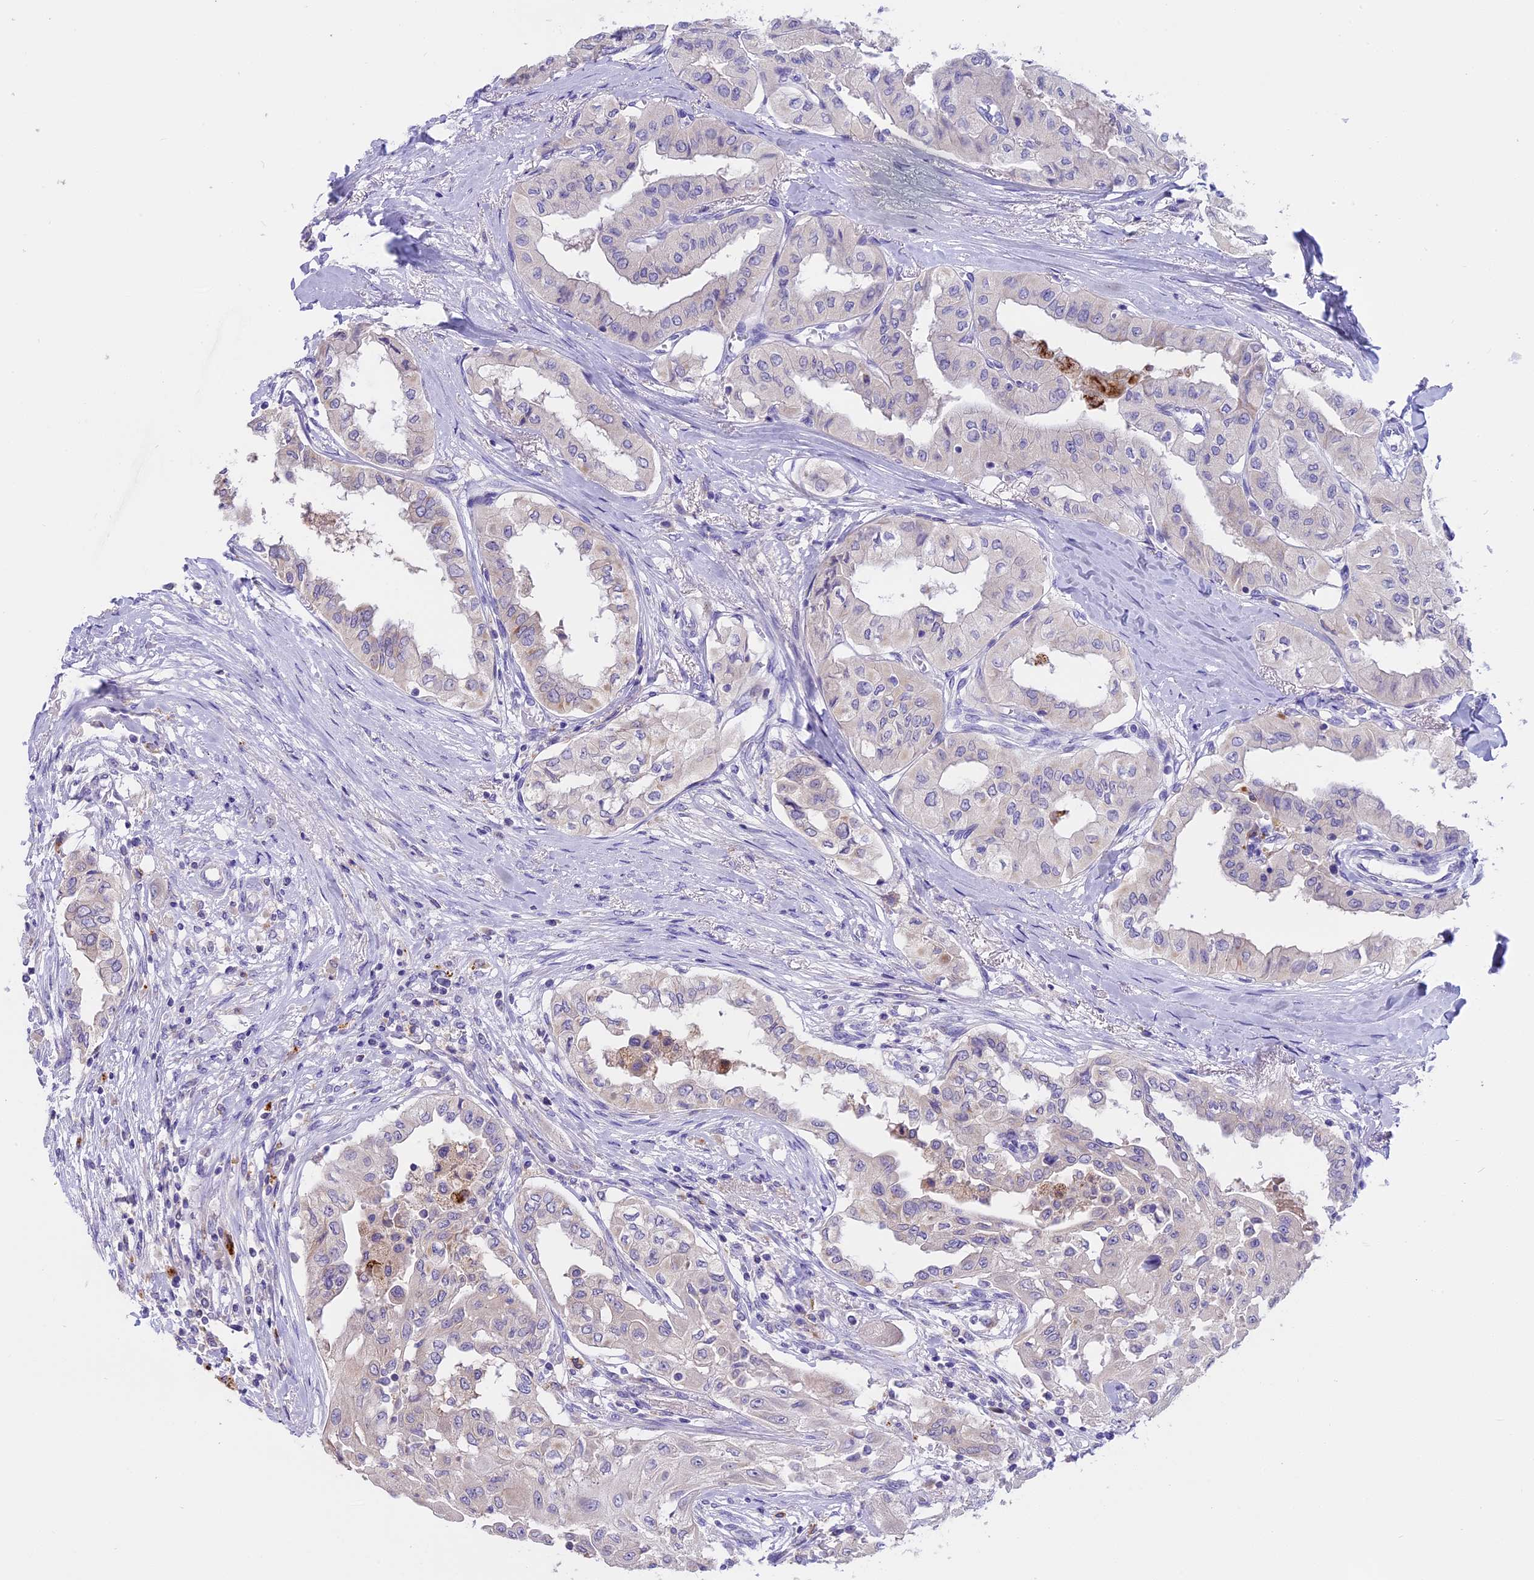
{"staining": {"intensity": "negative", "quantity": "none", "location": "none"}, "tissue": "thyroid cancer", "cell_type": "Tumor cells", "image_type": "cancer", "snomed": [{"axis": "morphology", "description": "Papillary adenocarcinoma, NOS"}, {"axis": "topography", "description": "Thyroid gland"}], "caption": "An image of human thyroid cancer (papillary adenocarcinoma) is negative for staining in tumor cells. The staining is performed using DAB (3,3'-diaminobenzidine) brown chromogen with nuclei counter-stained in using hematoxylin.", "gene": "LYPD6", "patient": {"sex": "female", "age": 59}}